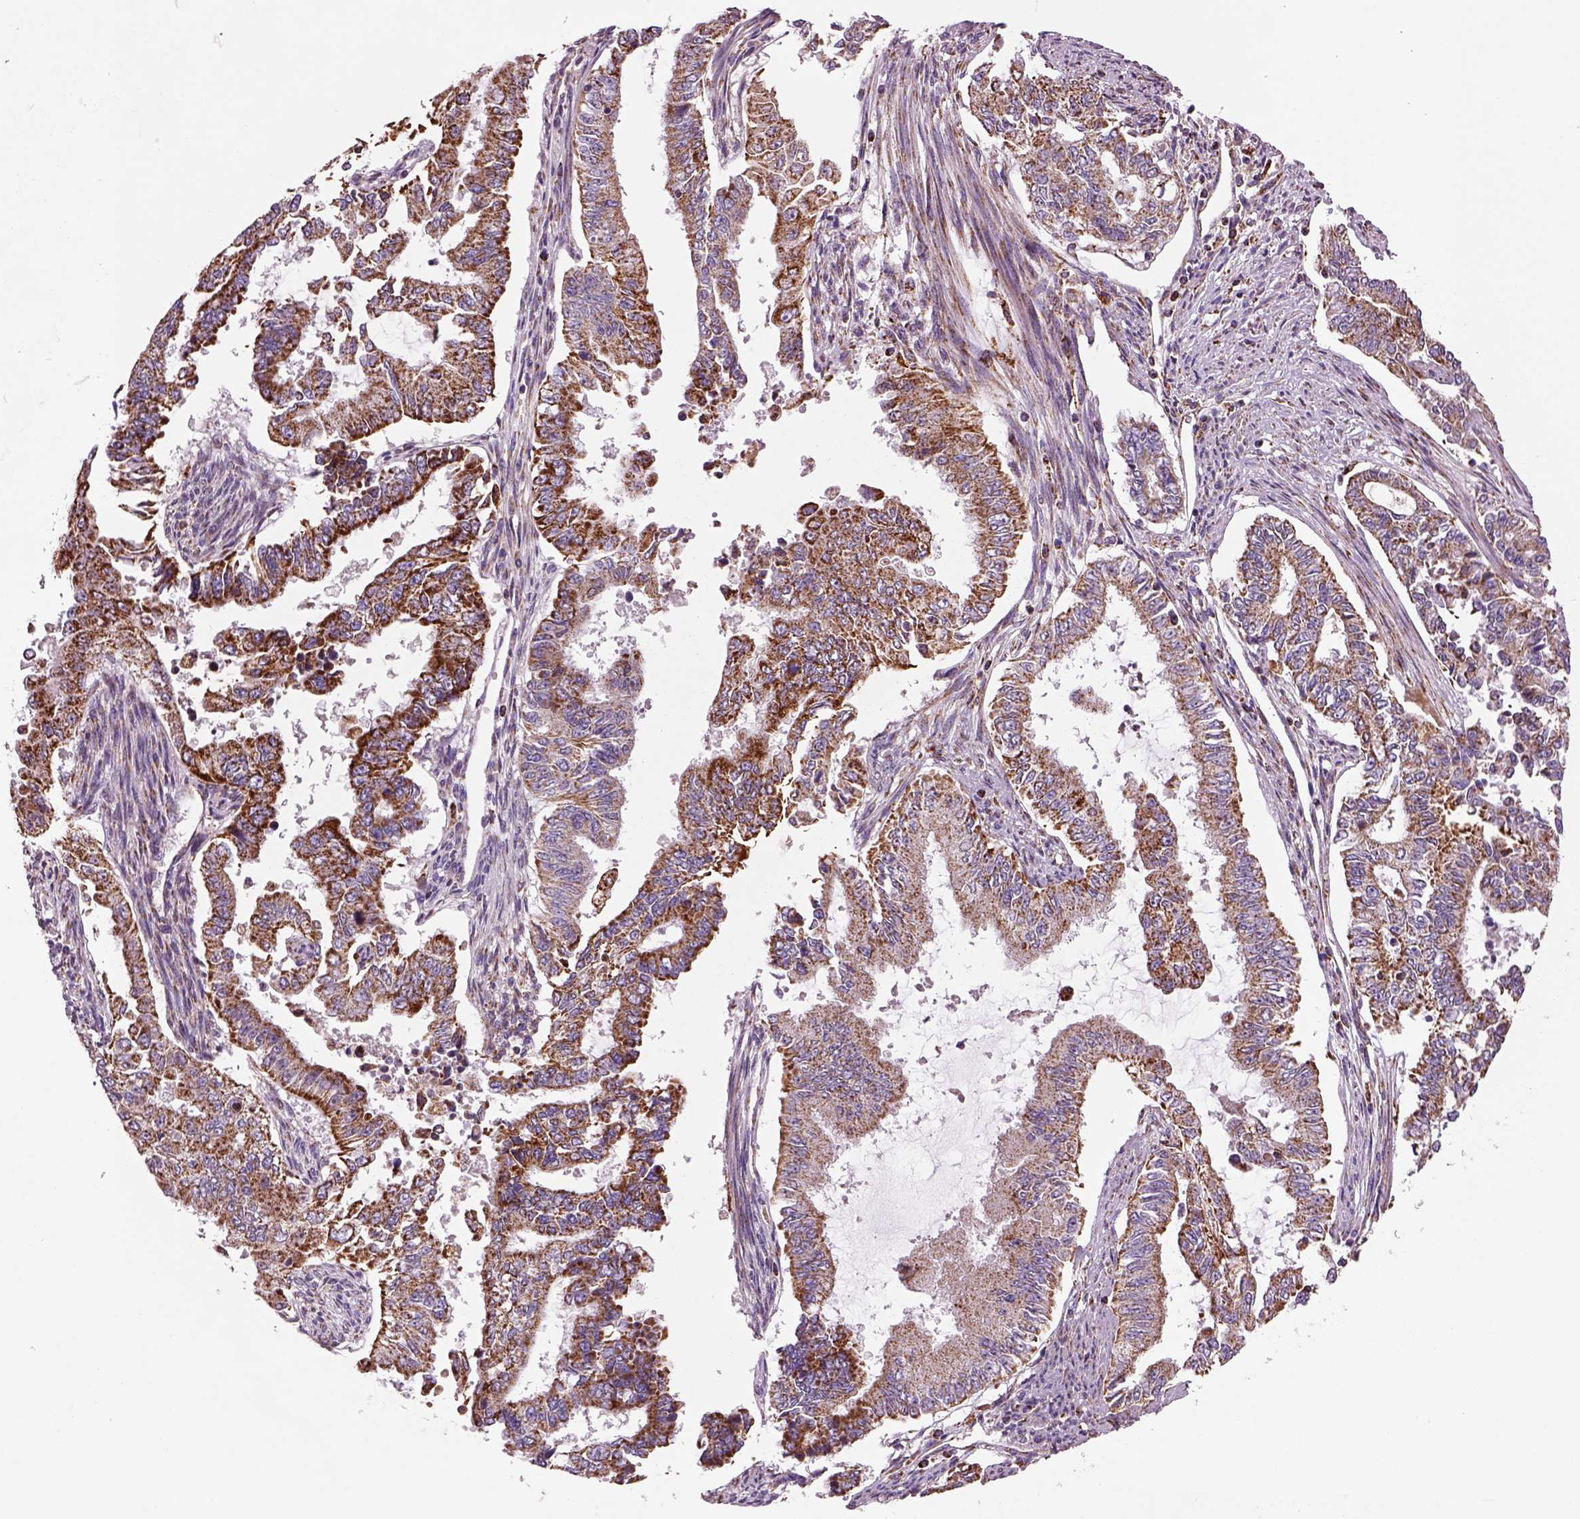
{"staining": {"intensity": "strong", "quantity": ">75%", "location": "cytoplasmic/membranous"}, "tissue": "endometrial cancer", "cell_type": "Tumor cells", "image_type": "cancer", "snomed": [{"axis": "morphology", "description": "Adenocarcinoma, NOS"}, {"axis": "topography", "description": "Uterus"}], "caption": "Protein expression analysis of endometrial cancer (adenocarcinoma) displays strong cytoplasmic/membranous staining in approximately >75% of tumor cells.", "gene": "SLC25A24", "patient": {"sex": "female", "age": 59}}